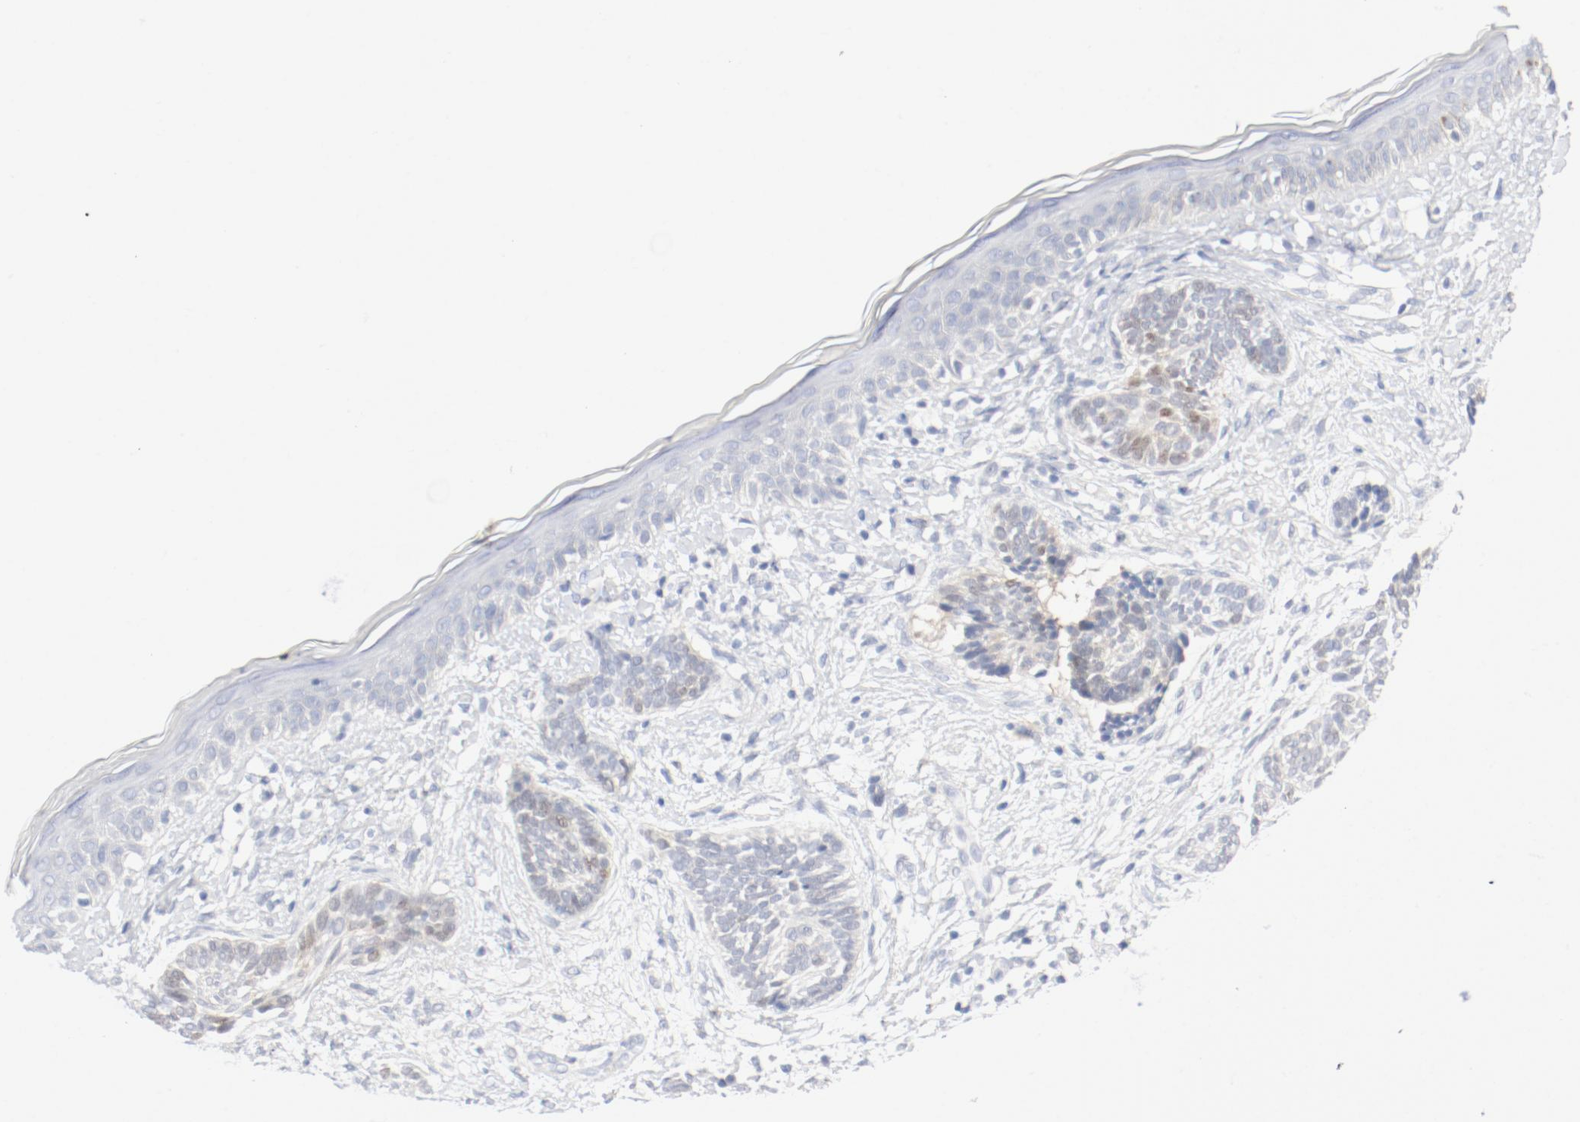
{"staining": {"intensity": "moderate", "quantity": "<25%", "location": "cytoplasmic/membranous"}, "tissue": "skin cancer", "cell_type": "Tumor cells", "image_type": "cancer", "snomed": [{"axis": "morphology", "description": "Normal tissue, NOS"}, {"axis": "morphology", "description": "Basal cell carcinoma"}, {"axis": "topography", "description": "Skin"}], "caption": "DAB (3,3'-diaminobenzidine) immunohistochemical staining of skin cancer shows moderate cytoplasmic/membranous protein expression in about <25% of tumor cells.", "gene": "PGM1", "patient": {"sex": "male", "age": 63}}